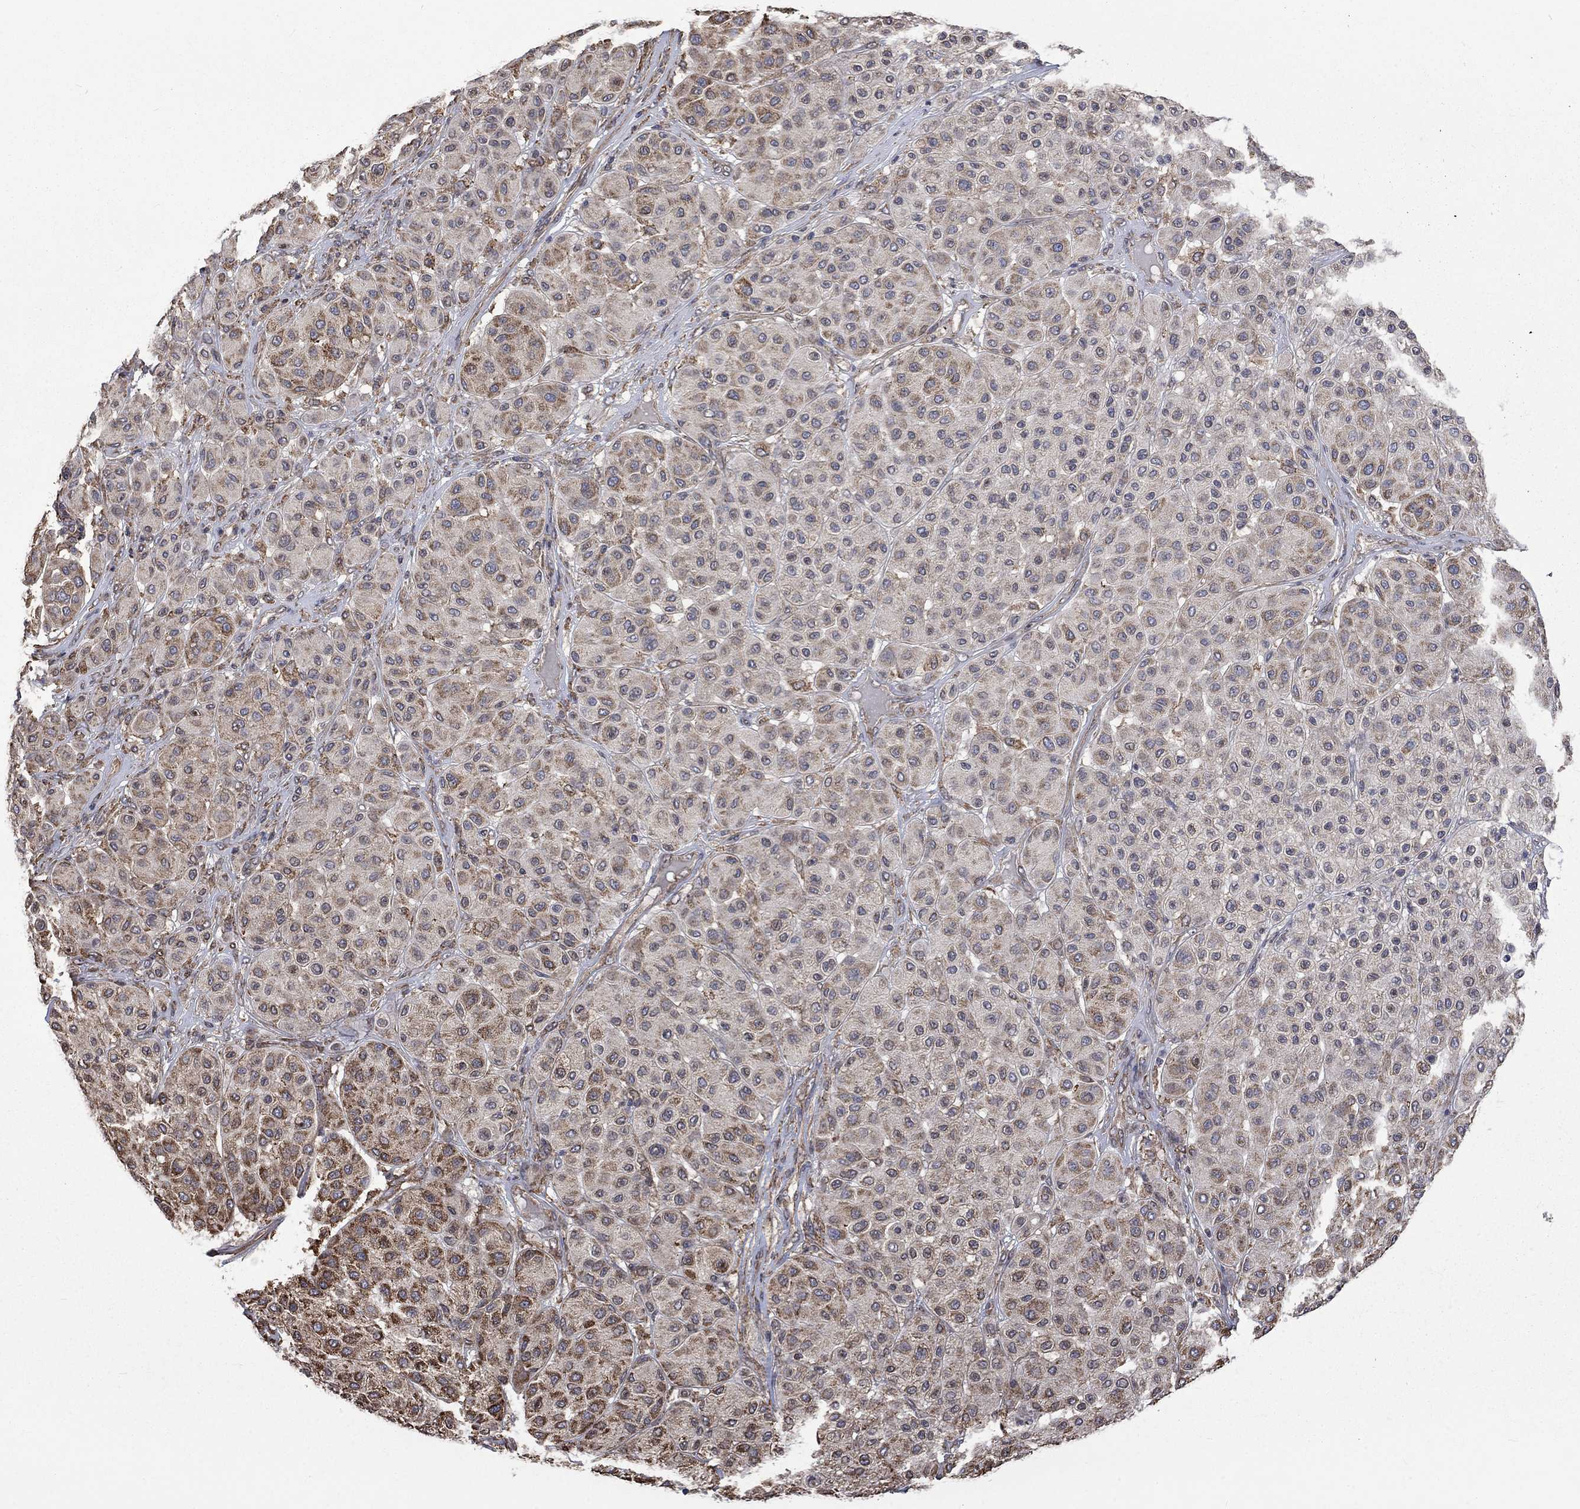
{"staining": {"intensity": "moderate", "quantity": "25%-75%", "location": "cytoplasmic/membranous"}, "tissue": "melanoma", "cell_type": "Tumor cells", "image_type": "cancer", "snomed": [{"axis": "morphology", "description": "Malignant melanoma, Metastatic site"}, {"axis": "topography", "description": "Smooth muscle"}], "caption": "Immunohistochemistry (IHC) of human melanoma exhibits medium levels of moderate cytoplasmic/membranous staining in approximately 25%-75% of tumor cells. (Brightfield microscopy of DAB IHC at high magnification).", "gene": "ESRRA", "patient": {"sex": "male", "age": 41}}